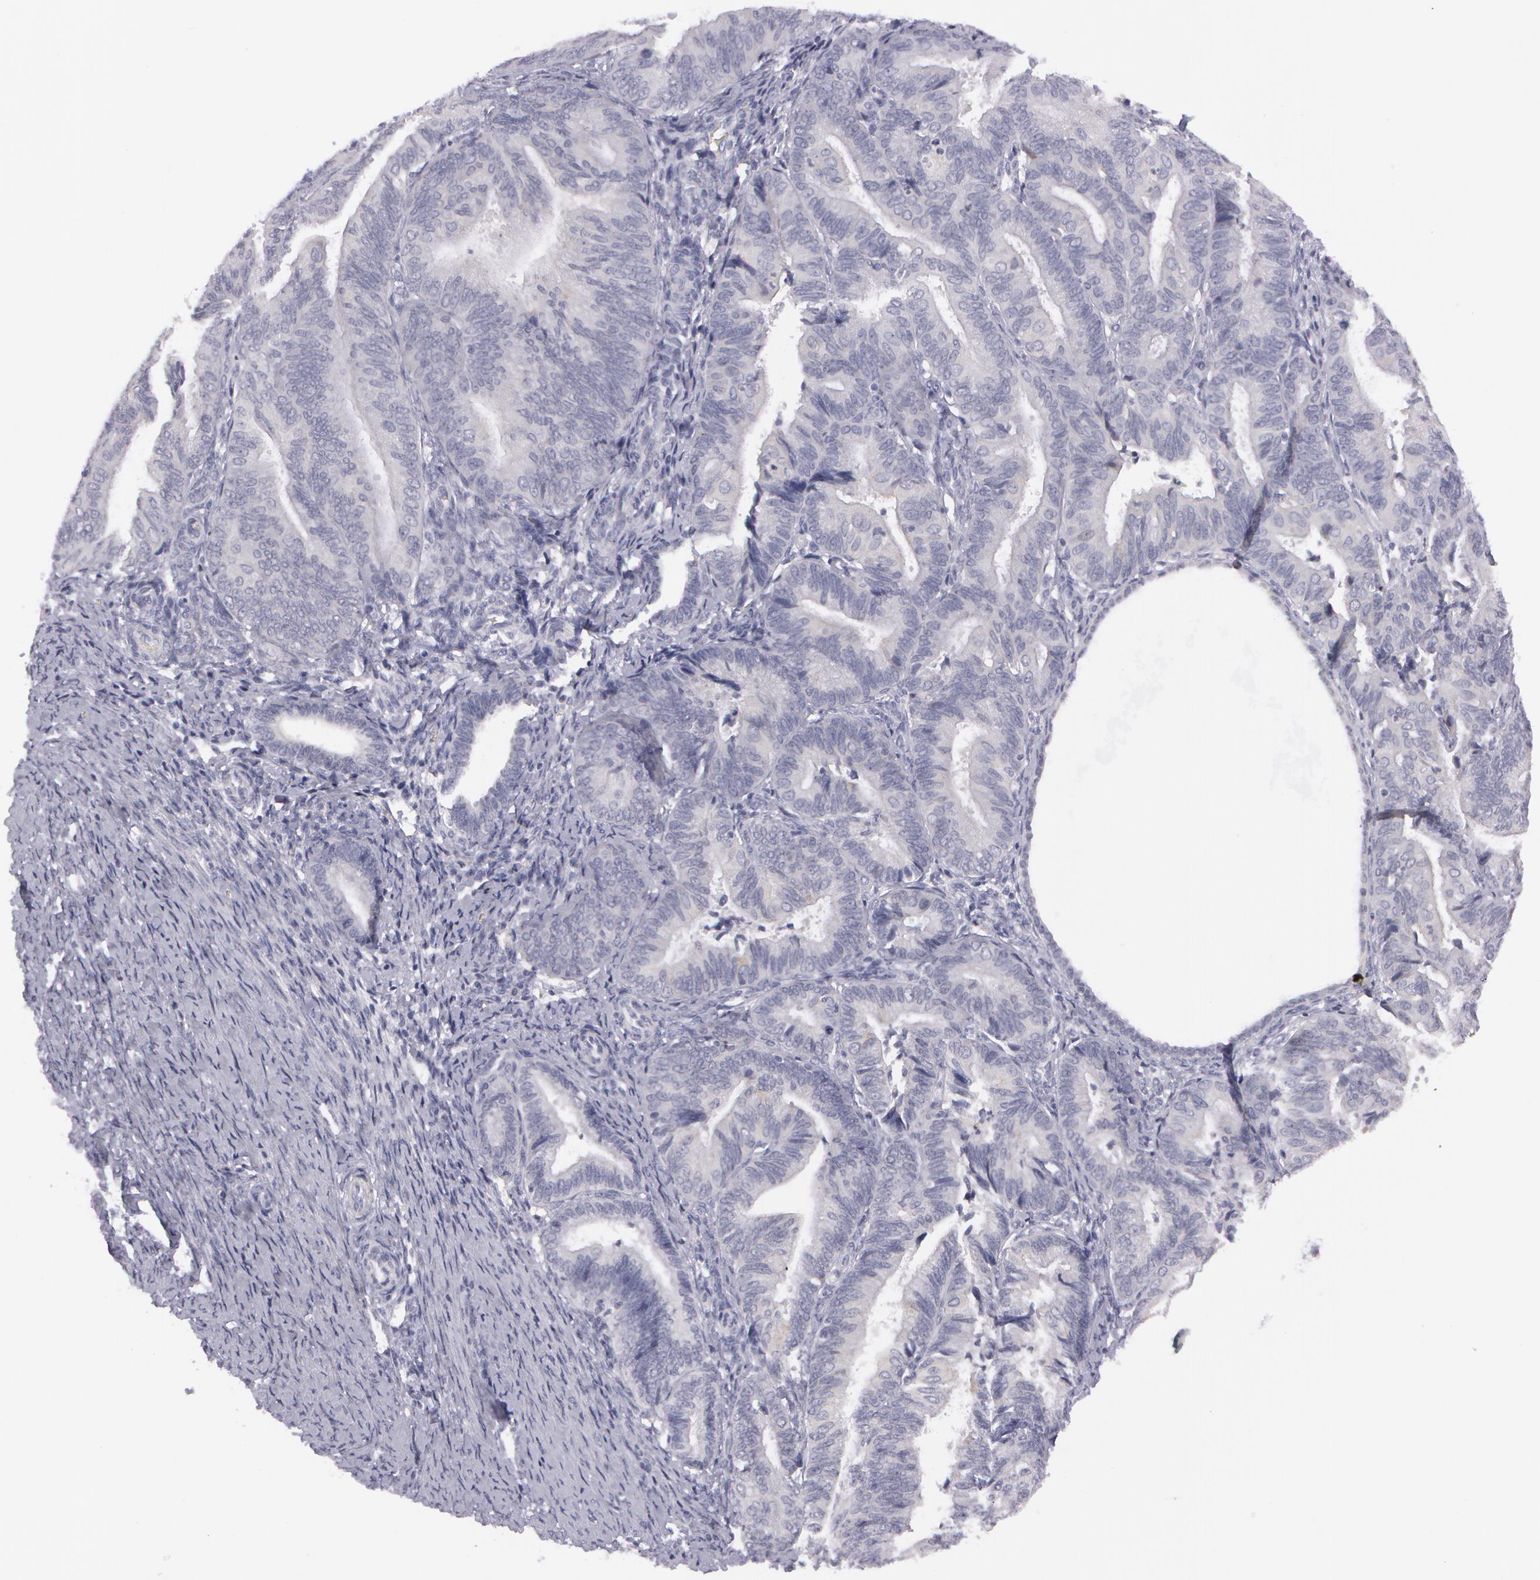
{"staining": {"intensity": "negative", "quantity": "none", "location": "none"}, "tissue": "endometrial cancer", "cell_type": "Tumor cells", "image_type": "cancer", "snomed": [{"axis": "morphology", "description": "Adenocarcinoma, NOS"}, {"axis": "topography", "description": "Endometrium"}], "caption": "Photomicrograph shows no protein staining in tumor cells of adenocarcinoma (endometrial) tissue.", "gene": "IL1RN", "patient": {"sex": "female", "age": 63}}